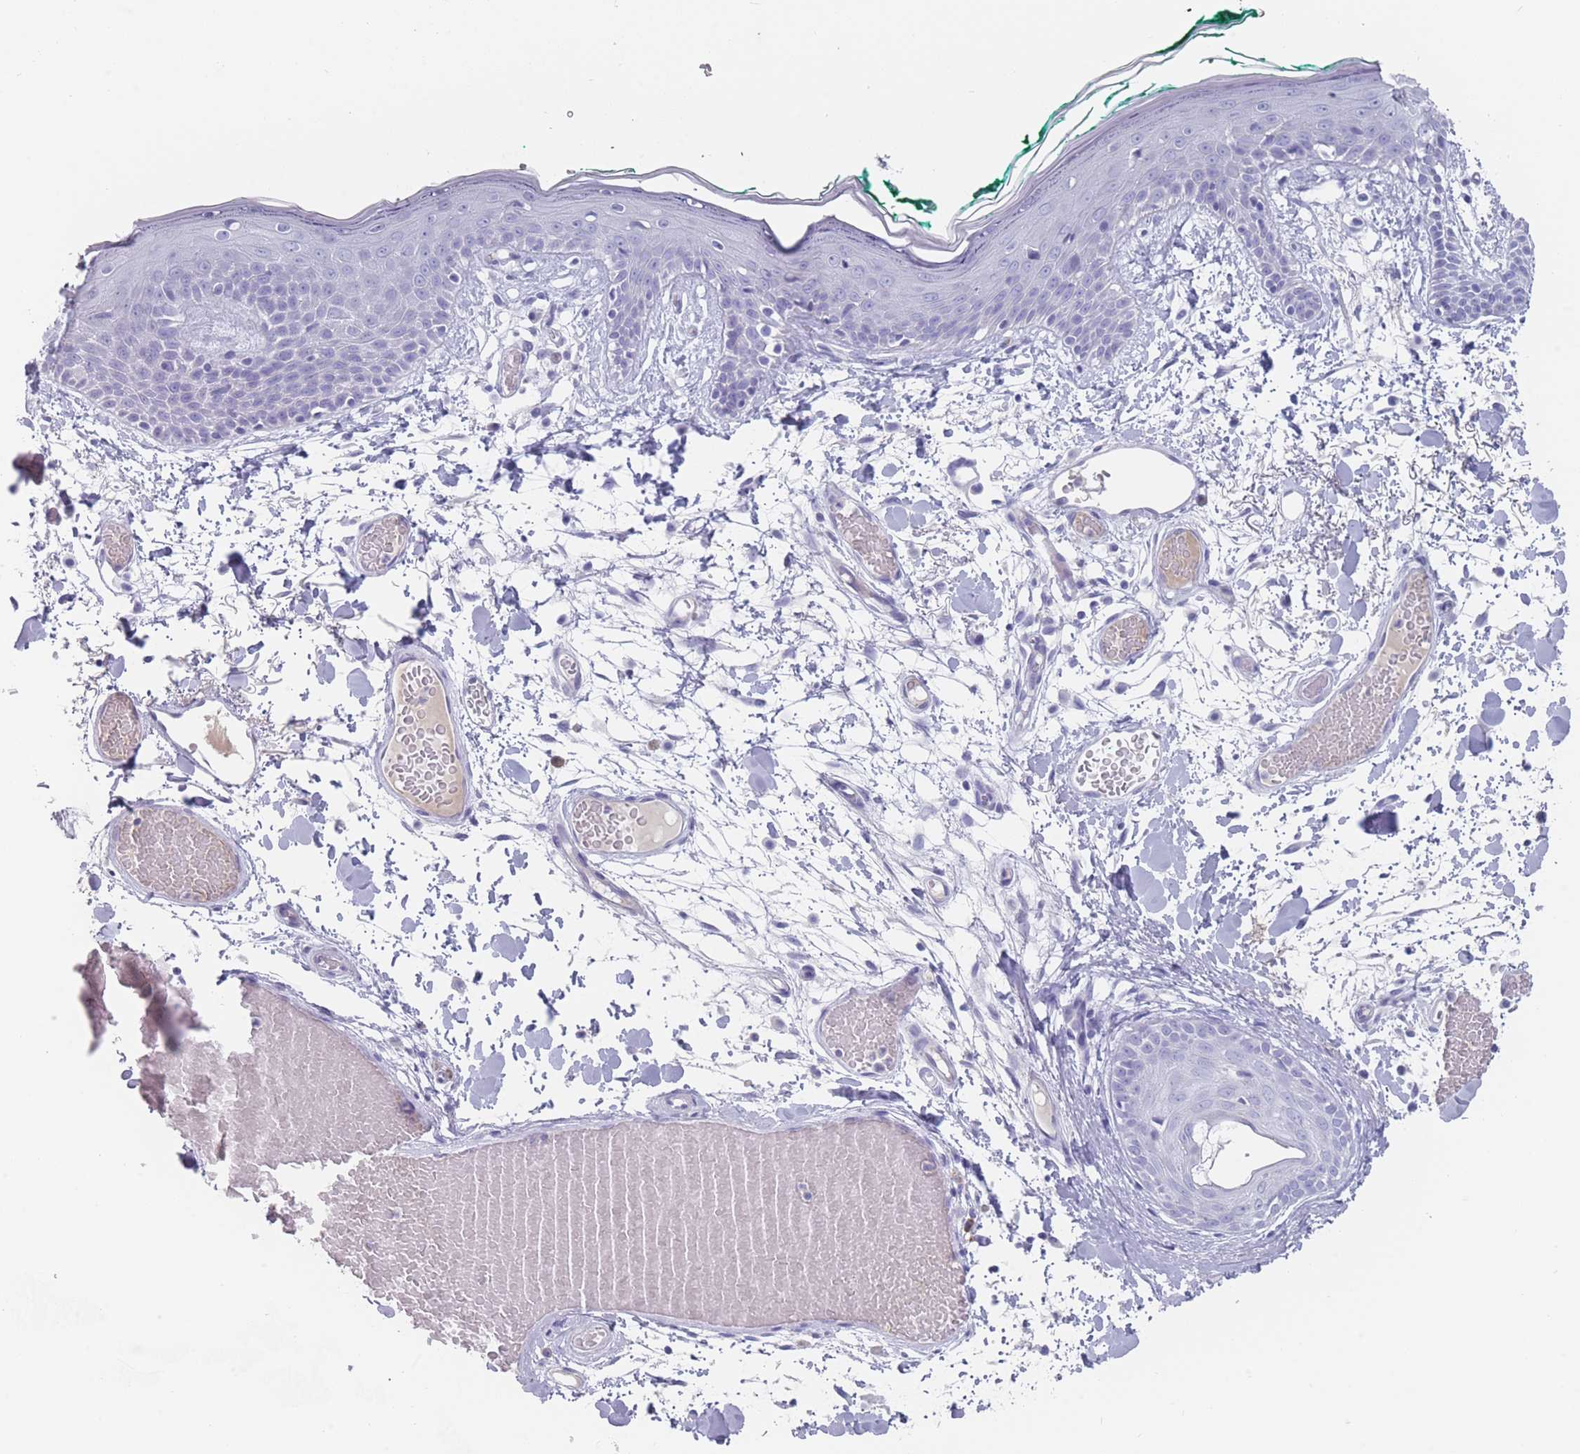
{"staining": {"intensity": "negative", "quantity": "none", "location": "none"}, "tissue": "skin", "cell_type": "Fibroblasts", "image_type": "normal", "snomed": [{"axis": "morphology", "description": "Normal tissue, NOS"}, {"axis": "topography", "description": "Skin"}], "caption": "Immunohistochemistry of benign skin displays no positivity in fibroblasts.", "gene": "ST8SIA5", "patient": {"sex": "male", "age": 79}}